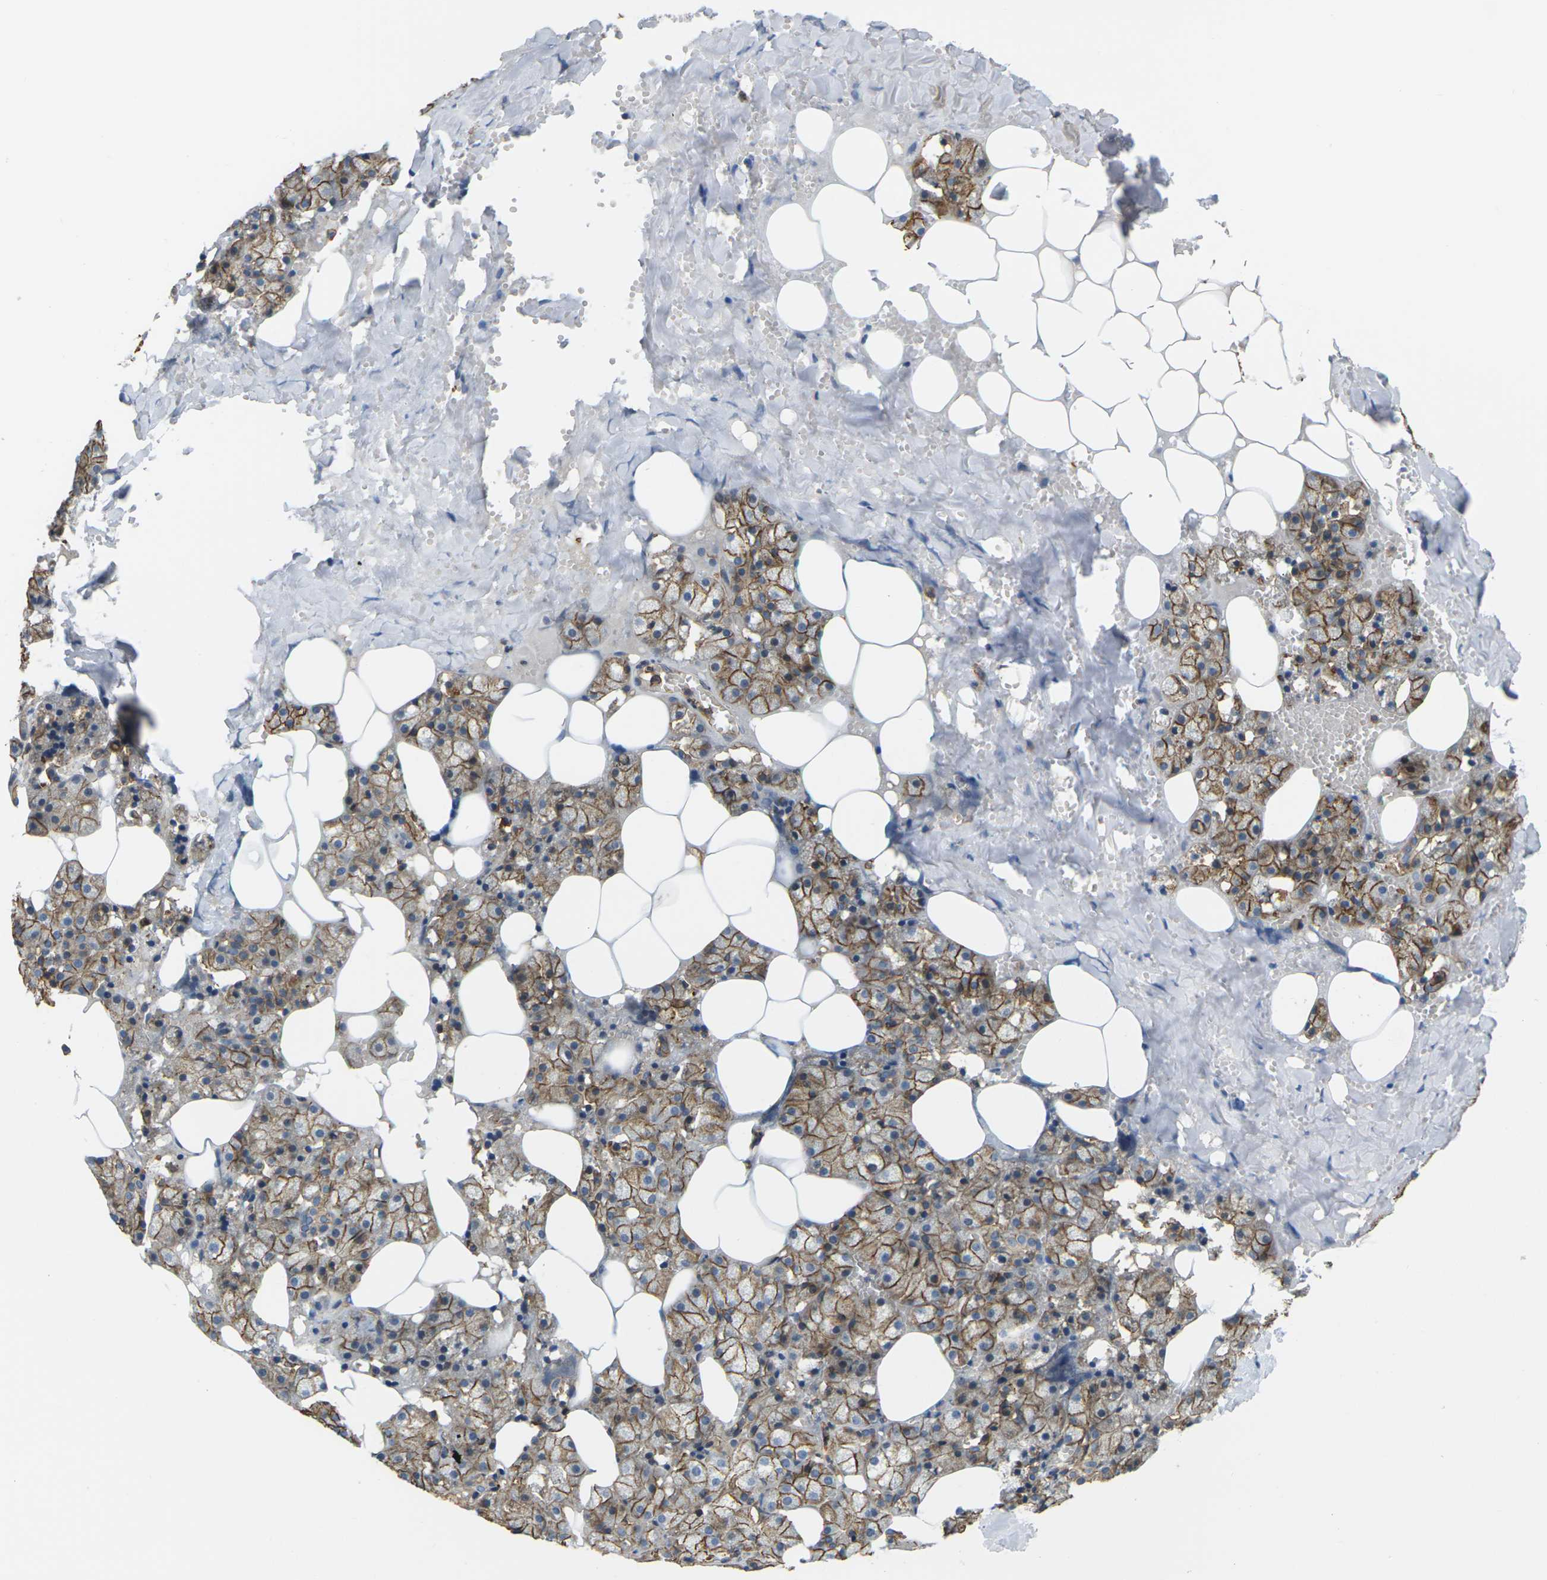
{"staining": {"intensity": "moderate", "quantity": ">75%", "location": "cytoplasmic/membranous"}, "tissue": "salivary gland", "cell_type": "Glandular cells", "image_type": "normal", "snomed": [{"axis": "morphology", "description": "Normal tissue, NOS"}, {"axis": "topography", "description": "Salivary gland"}], "caption": "DAB immunohistochemical staining of unremarkable salivary gland reveals moderate cytoplasmic/membranous protein positivity in approximately >75% of glandular cells.", "gene": "IQGAP1", "patient": {"sex": "male", "age": 62}}